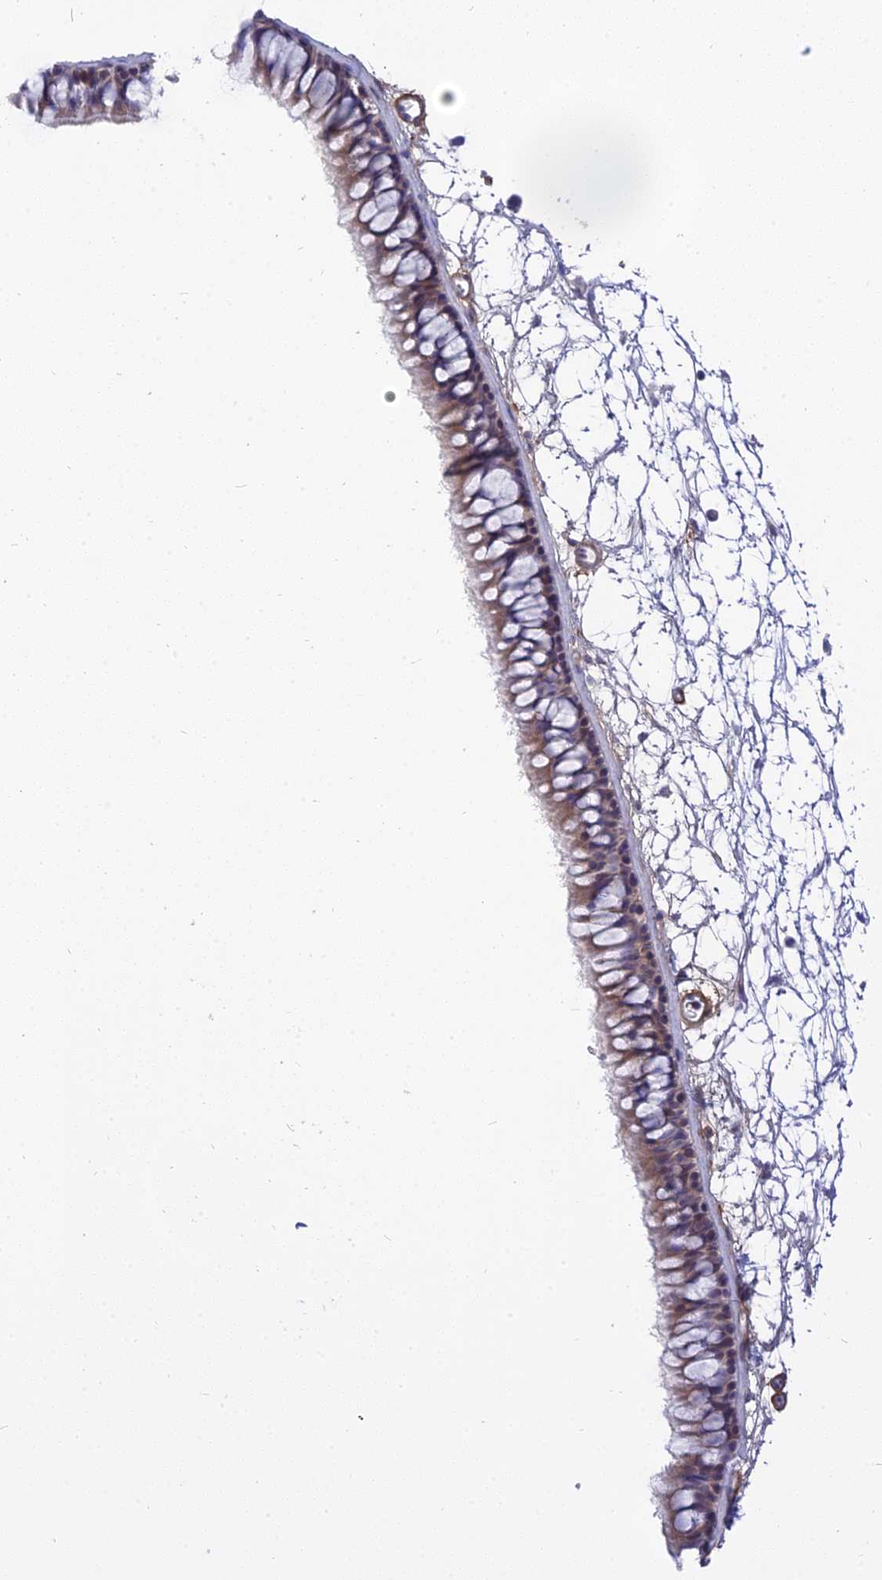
{"staining": {"intensity": "weak", "quantity": "25%-75%", "location": "cytoplasmic/membranous"}, "tissue": "nasopharynx", "cell_type": "Respiratory epithelial cells", "image_type": "normal", "snomed": [{"axis": "morphology", "description": "Normal tissue, NOS"}, {"axis": "topography", "description": "Nasopharynx"}], "caption": "The image shows a brown stain indicating the presence of a protein in the cytoplasmic/membranous of respiratory epithelial cells in nasopharynx. (Stains: DAB (3,3'-diaminobenzidine) in brown, nuclei in blue, Microscopy: brightfield microscopy at high magnification).", "gene": "MBD3L1", "patient": {"sex": "male", "age": 64}}